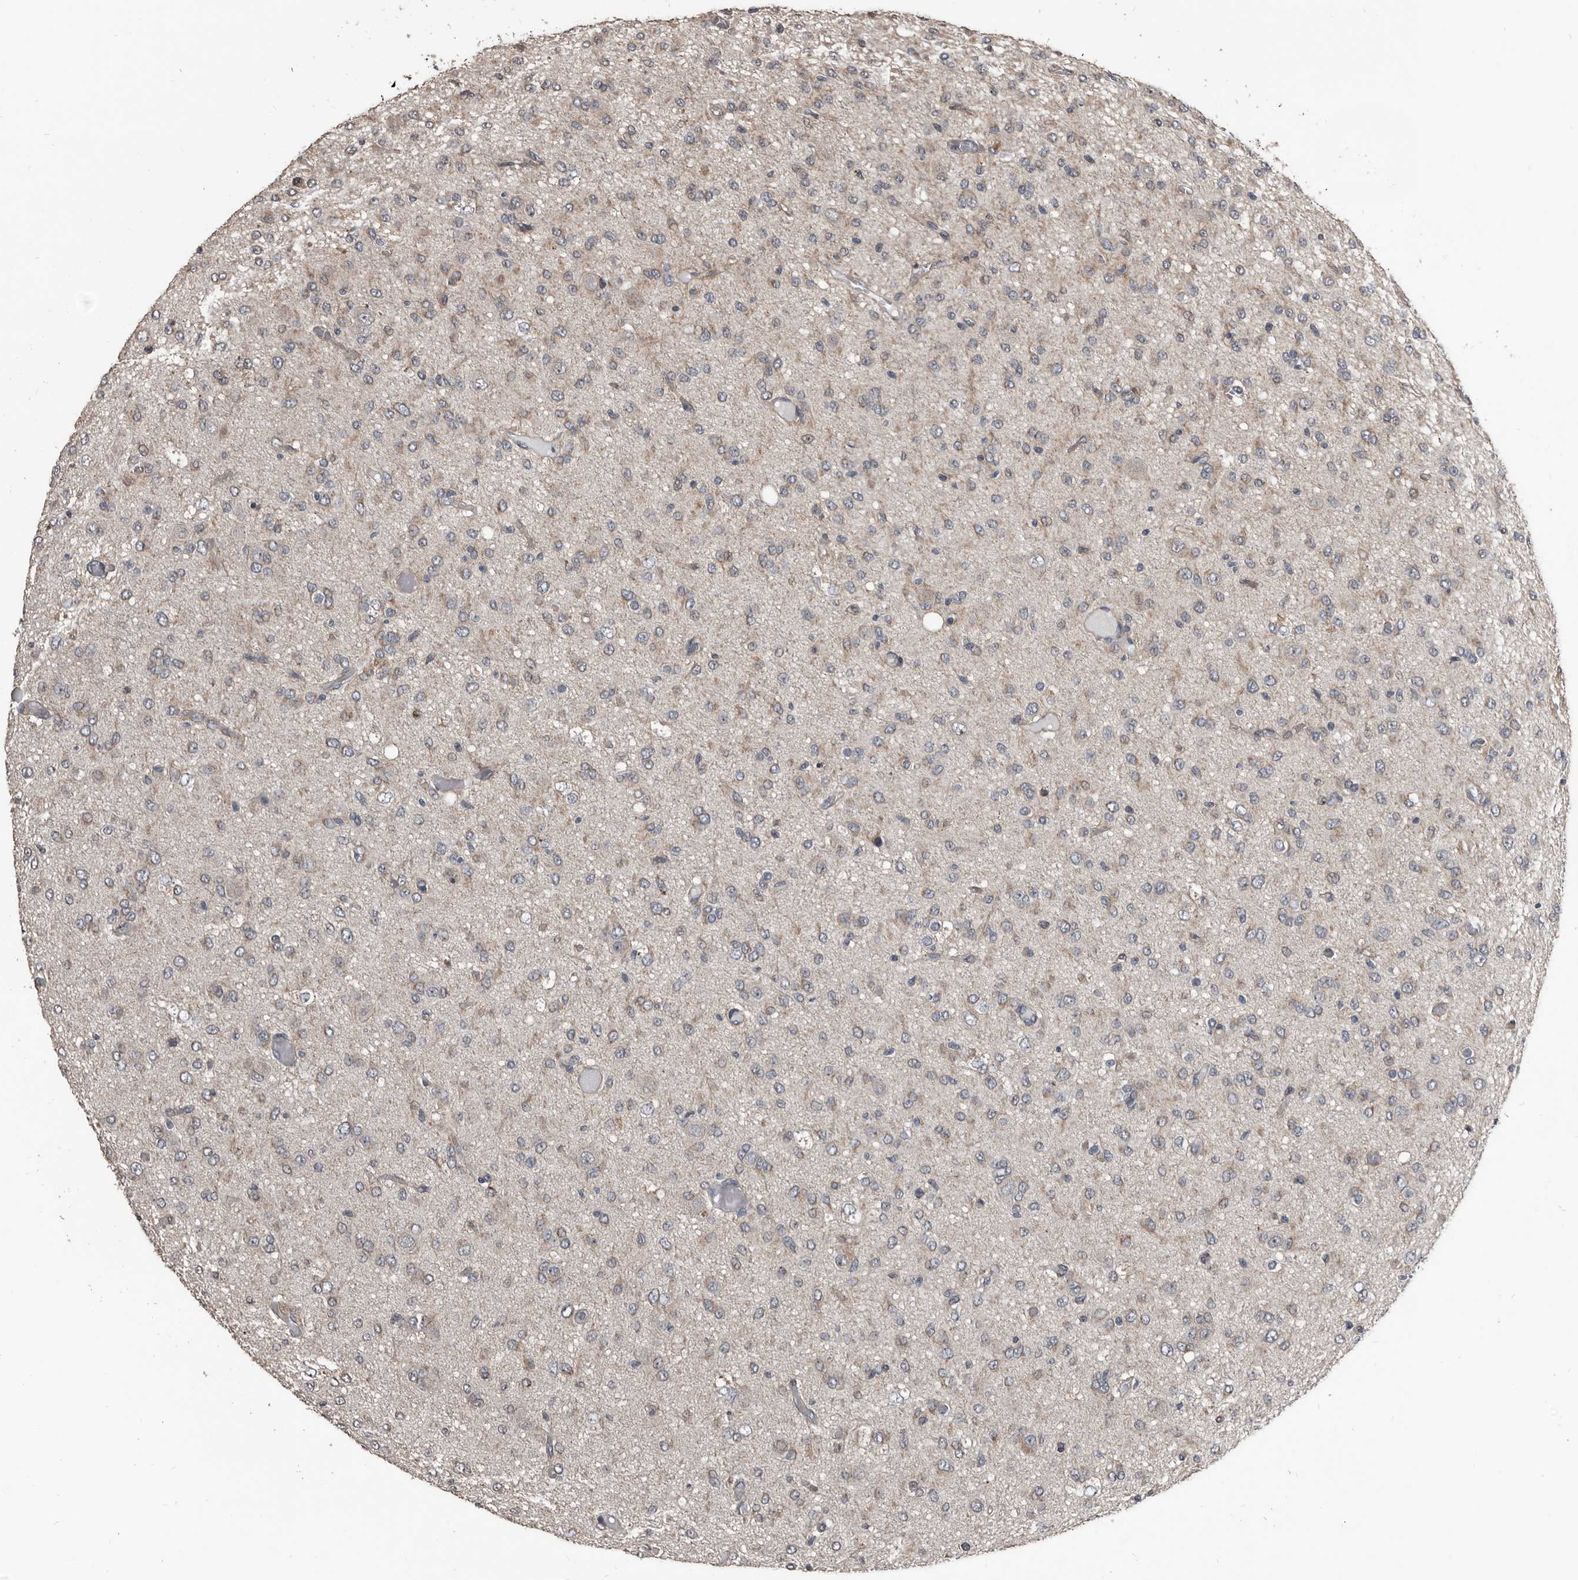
{"staining": {"intensity": "weak", "quantity": "<25%", "location": "cytoplasmic/membranous"}, "tissue": "glioma", "cell_type": "Tumor cells", "image_type": "cancer", "snomed": [{"axis": "morphology", "description": "Glioma, malignant, High grade"}, {"axis": "topography", "description": "Brain"}], "caption": "Immunohistochemistry (IHC) micrograph of glioma stained for a protein (brown), which demonstrates no expression in tumor cells.", "gene": "DHPS", "patient": {"sex": "female", "age": 59}}